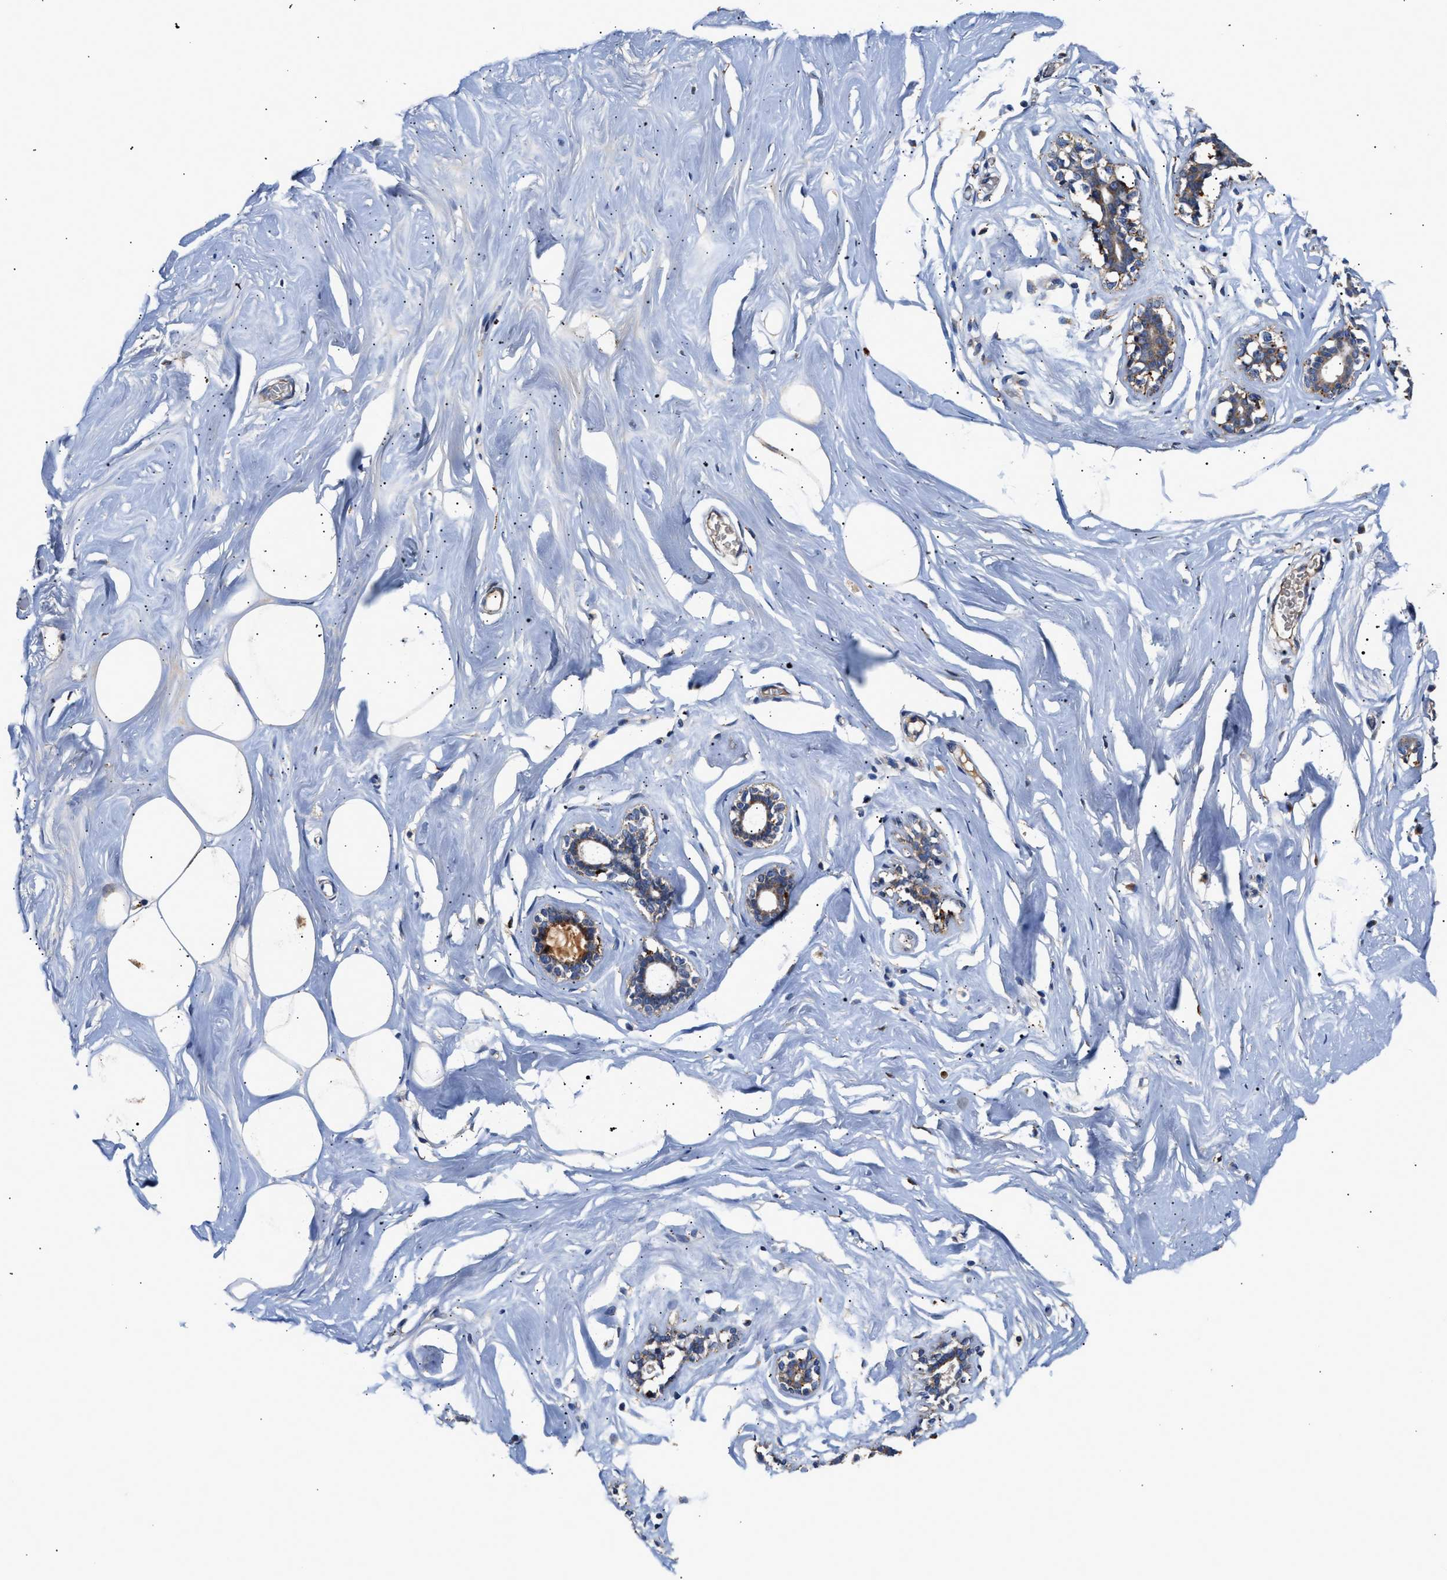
{"staining": {"intensity": "strong", "quantity": "25%-75%", "location": "cytoplasmic/membranous"}, "tissue": "adipose tissue", "cell_type": "Adipocytes", "image_type": "normal", "snomed": [{"axis": "morphology", "description": "Normal tissue, NOS"}, {"axis": "morphology", "description": "Fibrosis, NOS"}, {"axis": "topography", "description": "Breast"}, {"axis": "topography", "description": "Adipose tissue"}], "caption": "Protein staining by immunohistochemistry (IHC) exhibits strong cytoplasmic/membranous expression in approximately 25%-75% of adipocytes in unremarkable adipose tissue.", "gene": "CCDC146", "patient": {"sex": "female", "age": 39}}